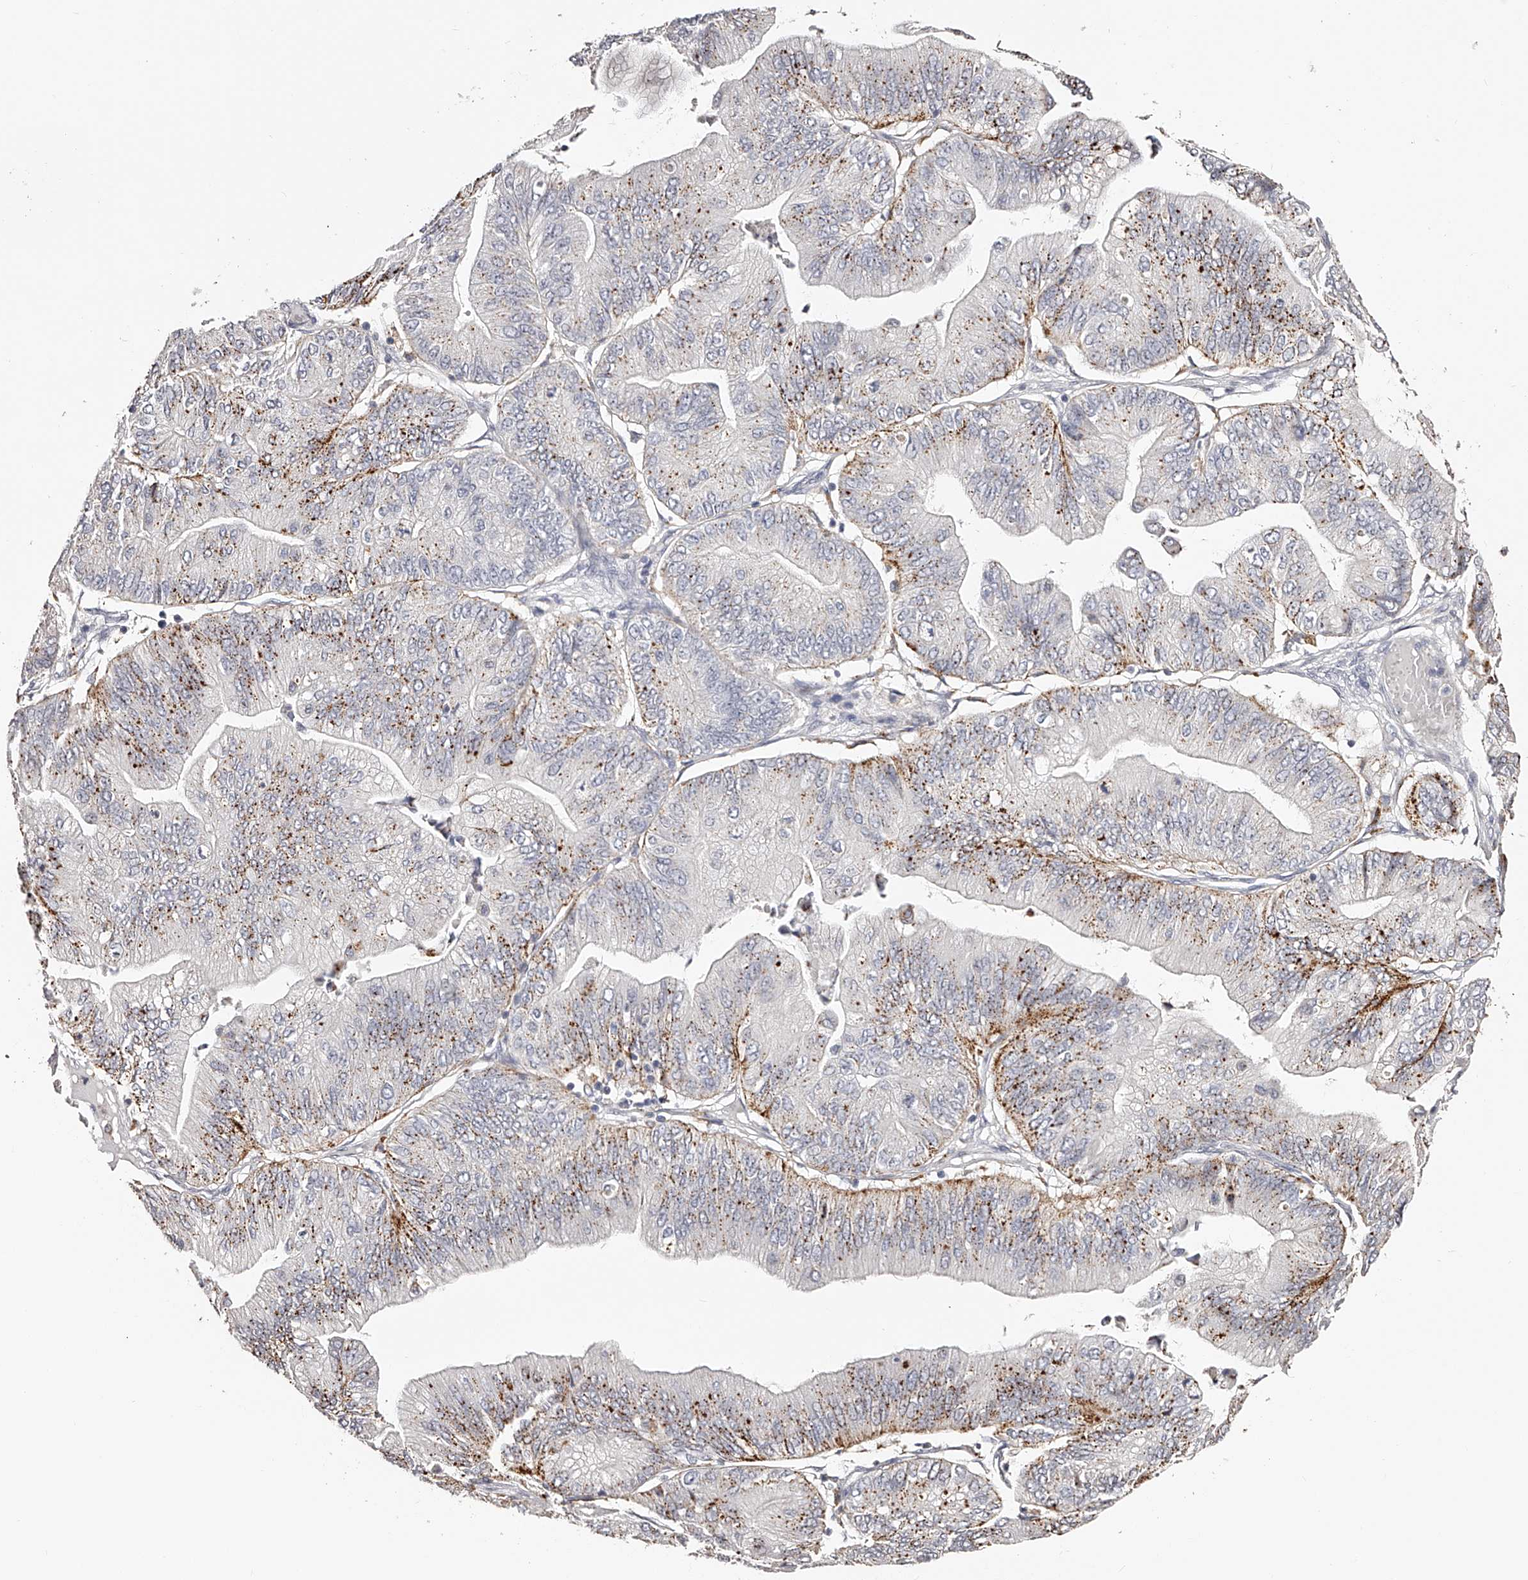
{"staining": {"intensity": "moderate", "quantity": "<25%", "location": "cytoplasmic/membranous"}, "tissue": "ovarian cancer", "cell_type": "Tumor cells", "image_type": "cancer", "snomed": [{"axis": "morphology", "description": "Cystadenocarcinoma, mucinous, NOS"}, {"axis": "topography", "description": "Ovary"}], "caption": "The photomicrograph reveals staining of ovarian cancer, revealing moderate cytoplasmic/membranous protein expression (brown color) within tumor cells.", "gene": "SLC35D3", "patient": {"sex": "female", "age": 61}}